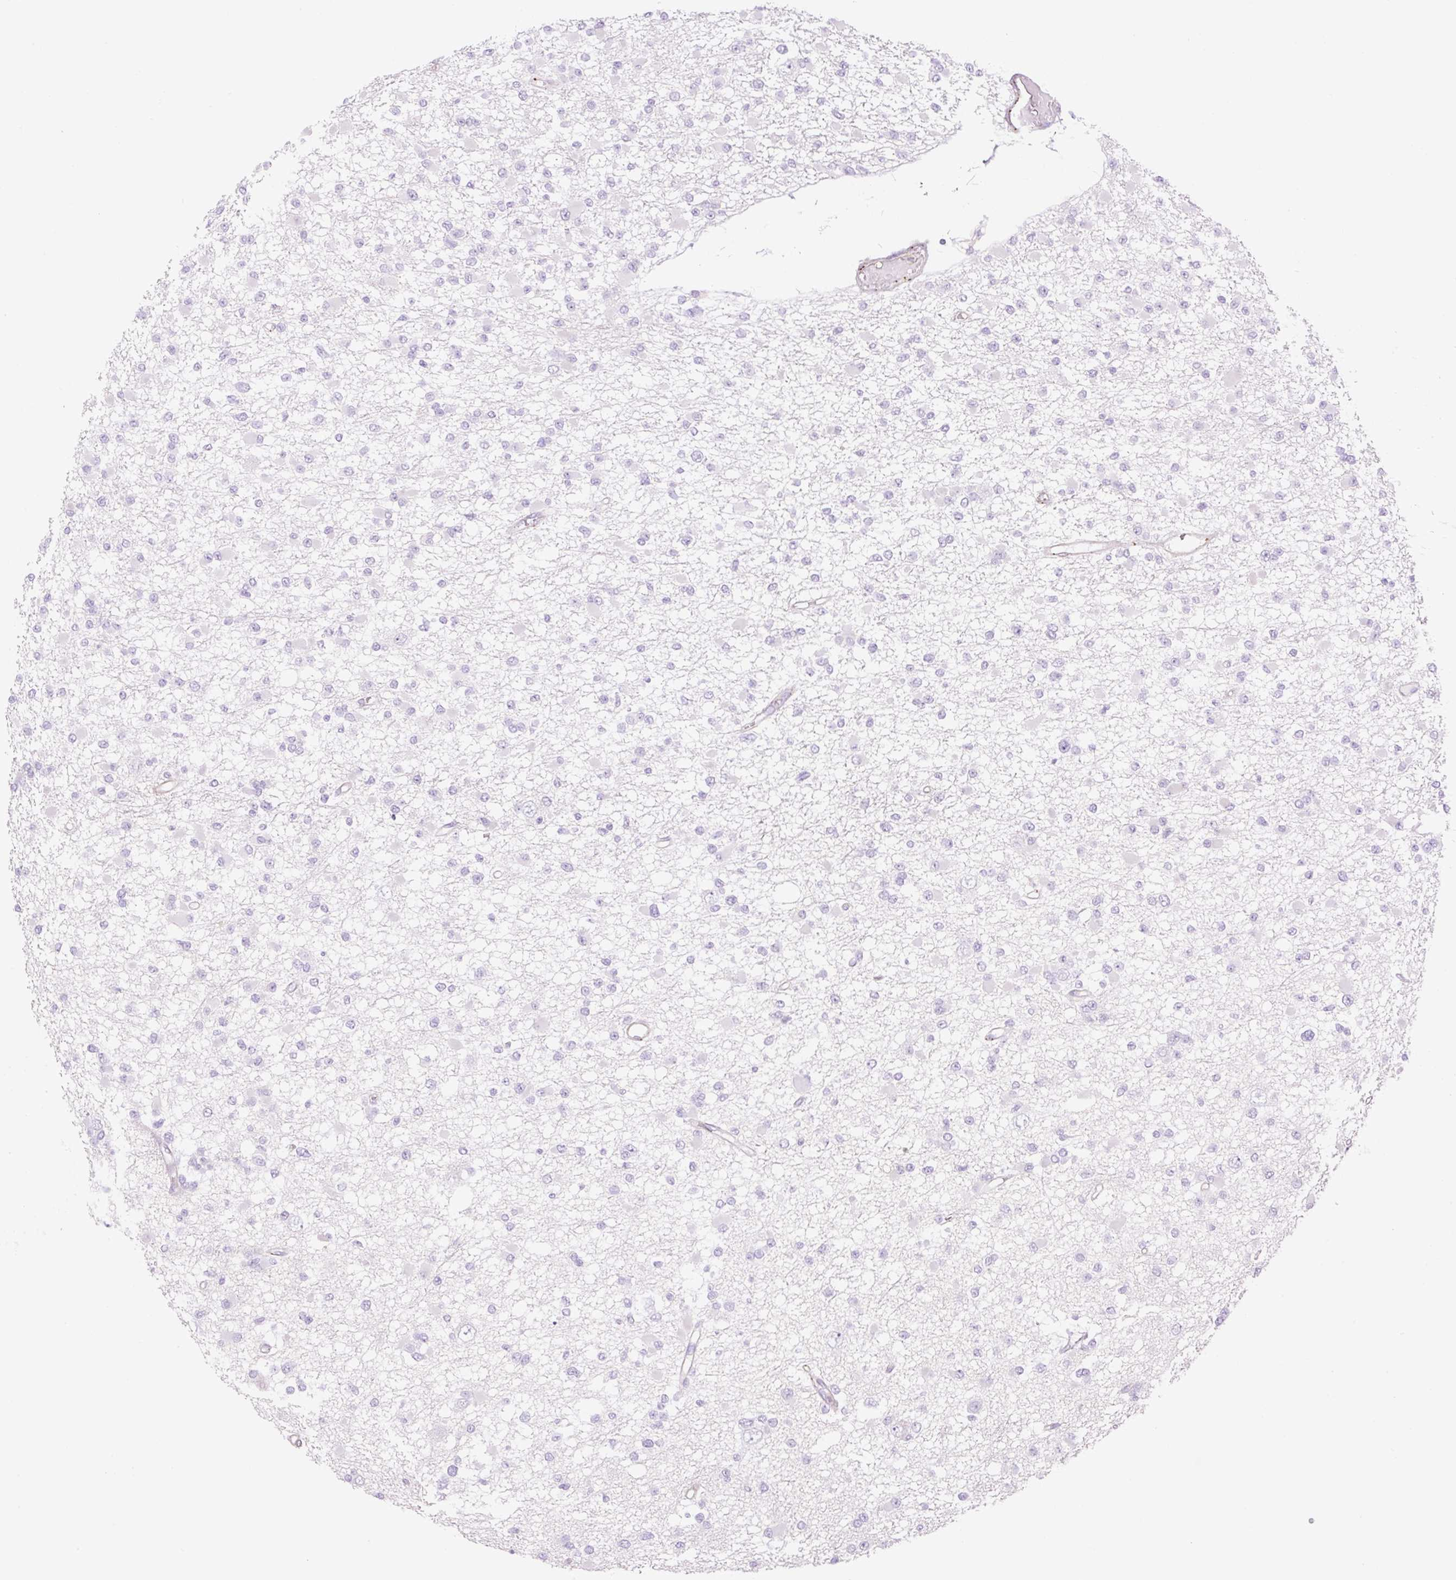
{"staining": {"intensity": "negative", "quantity": "none", "location": "none"}, "tissue": "glioma", "cell_type": "Tumor cells", "image_type": "cancer", "snomed": [{"axis": "morphology", "description": "Glioma, malignant, Low grade"}, {"axis": "topography", "description": "Brain"}], "caption": "DAB (3,3'-diaminobenzidine) immunohistochemical staining of human low-grade glioma (malignant) displays no significant staining in tumor cells. Nuclei are stained in blue.", "gene": "EHD3", "patient": {"sex": "female", "age": 22}}